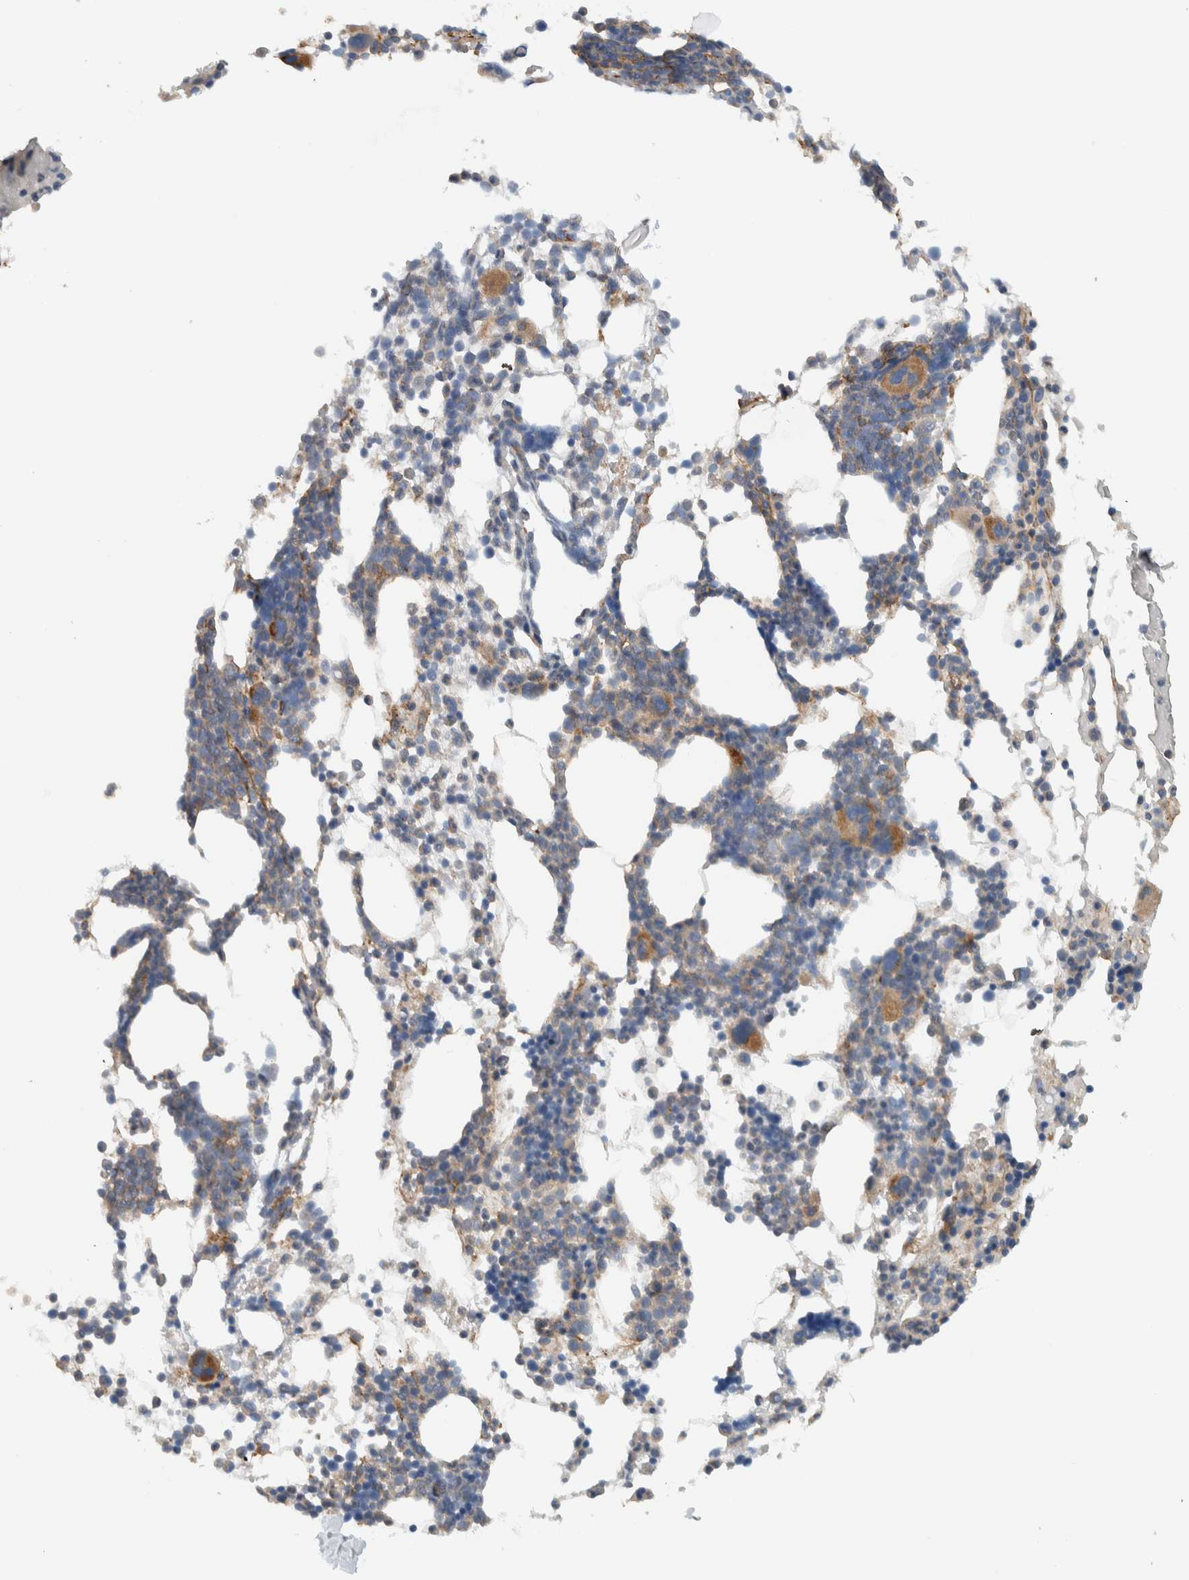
{"staining": {"intensity": "moderate", "quantity": "<25%", "location": "cytoplasmic/membranous"}, "tissue": "bone marrow", "cell_type": "Hematopoietic cells", "image_type": "normal", "snomed": [{"axis": "morphology", "description": "Normal tissue, NOS"}, {"axis": "morphology", "description": "Inflammation, NOS"}, {"axis": "topography", "description": "Bone marrow"}], "caption": "About <25% of hematopoietic cells in normal bone marrow display moderate cytoplasmic/membranous protein staining as visualized by brown immunohistochemical staining.", "gene": "MPRIP", "patient": {"sex": "male", "age": 68}}